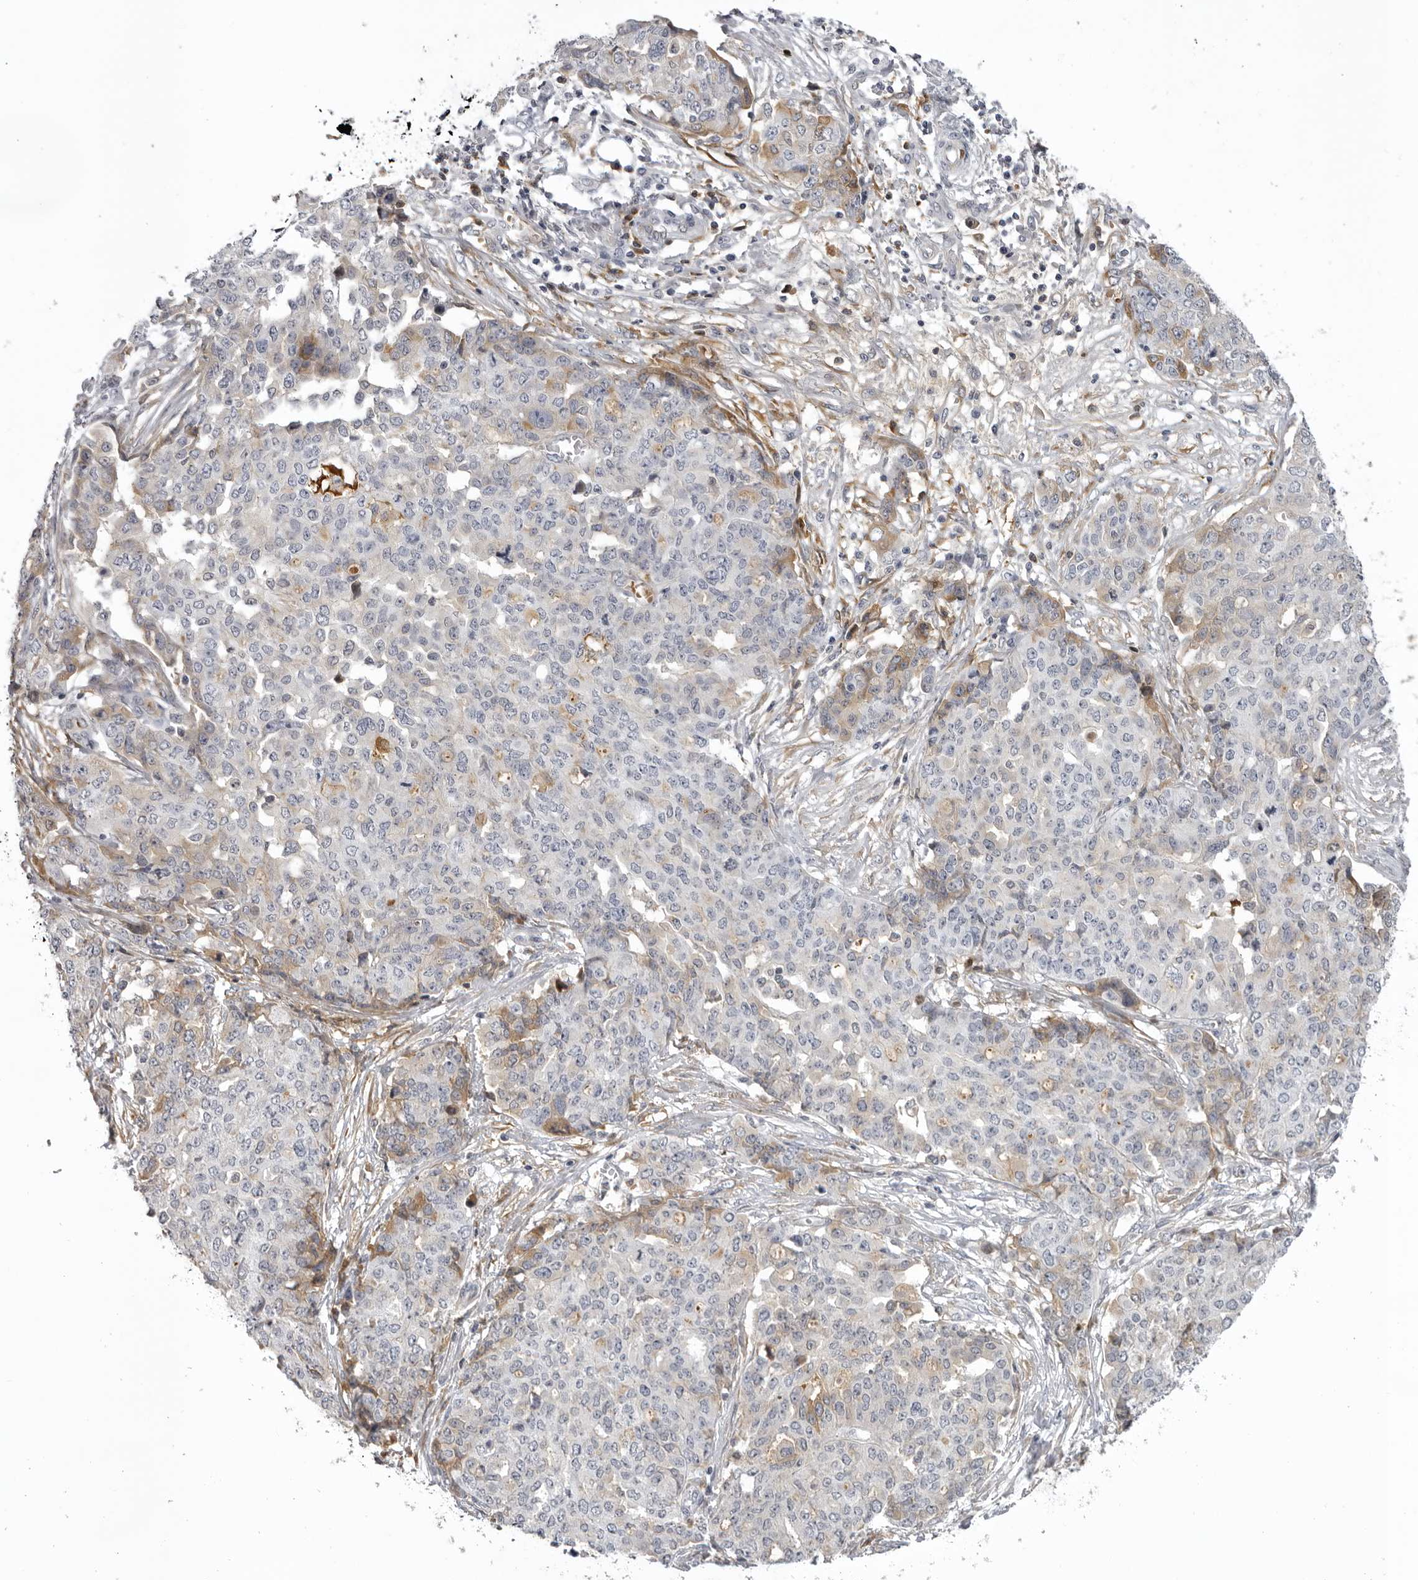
{"staining": {"intensity": "weak", "quantity": "<25%", "location": "cytoplasmic/membranous"}, "tissue": "ovarian cancer", "cell_type": "Tumor cells", "image_type": "cancer", "snomed": [{"axis": "morphology", "description": "Cystadenocarcinoma, serous, NOS"}, {"axis": "topography", "description": "Soft tissue"}, {"axis": "topography", "description": "Ovary"}], "caption": "DAB immunohistochemical staining of human serous cystadenocarcinoma (ovarian) demonstrates no significant staining in tumor cells.", "gene": "PLEKHF2", "patient": {"sex": "female", "age": 57}}